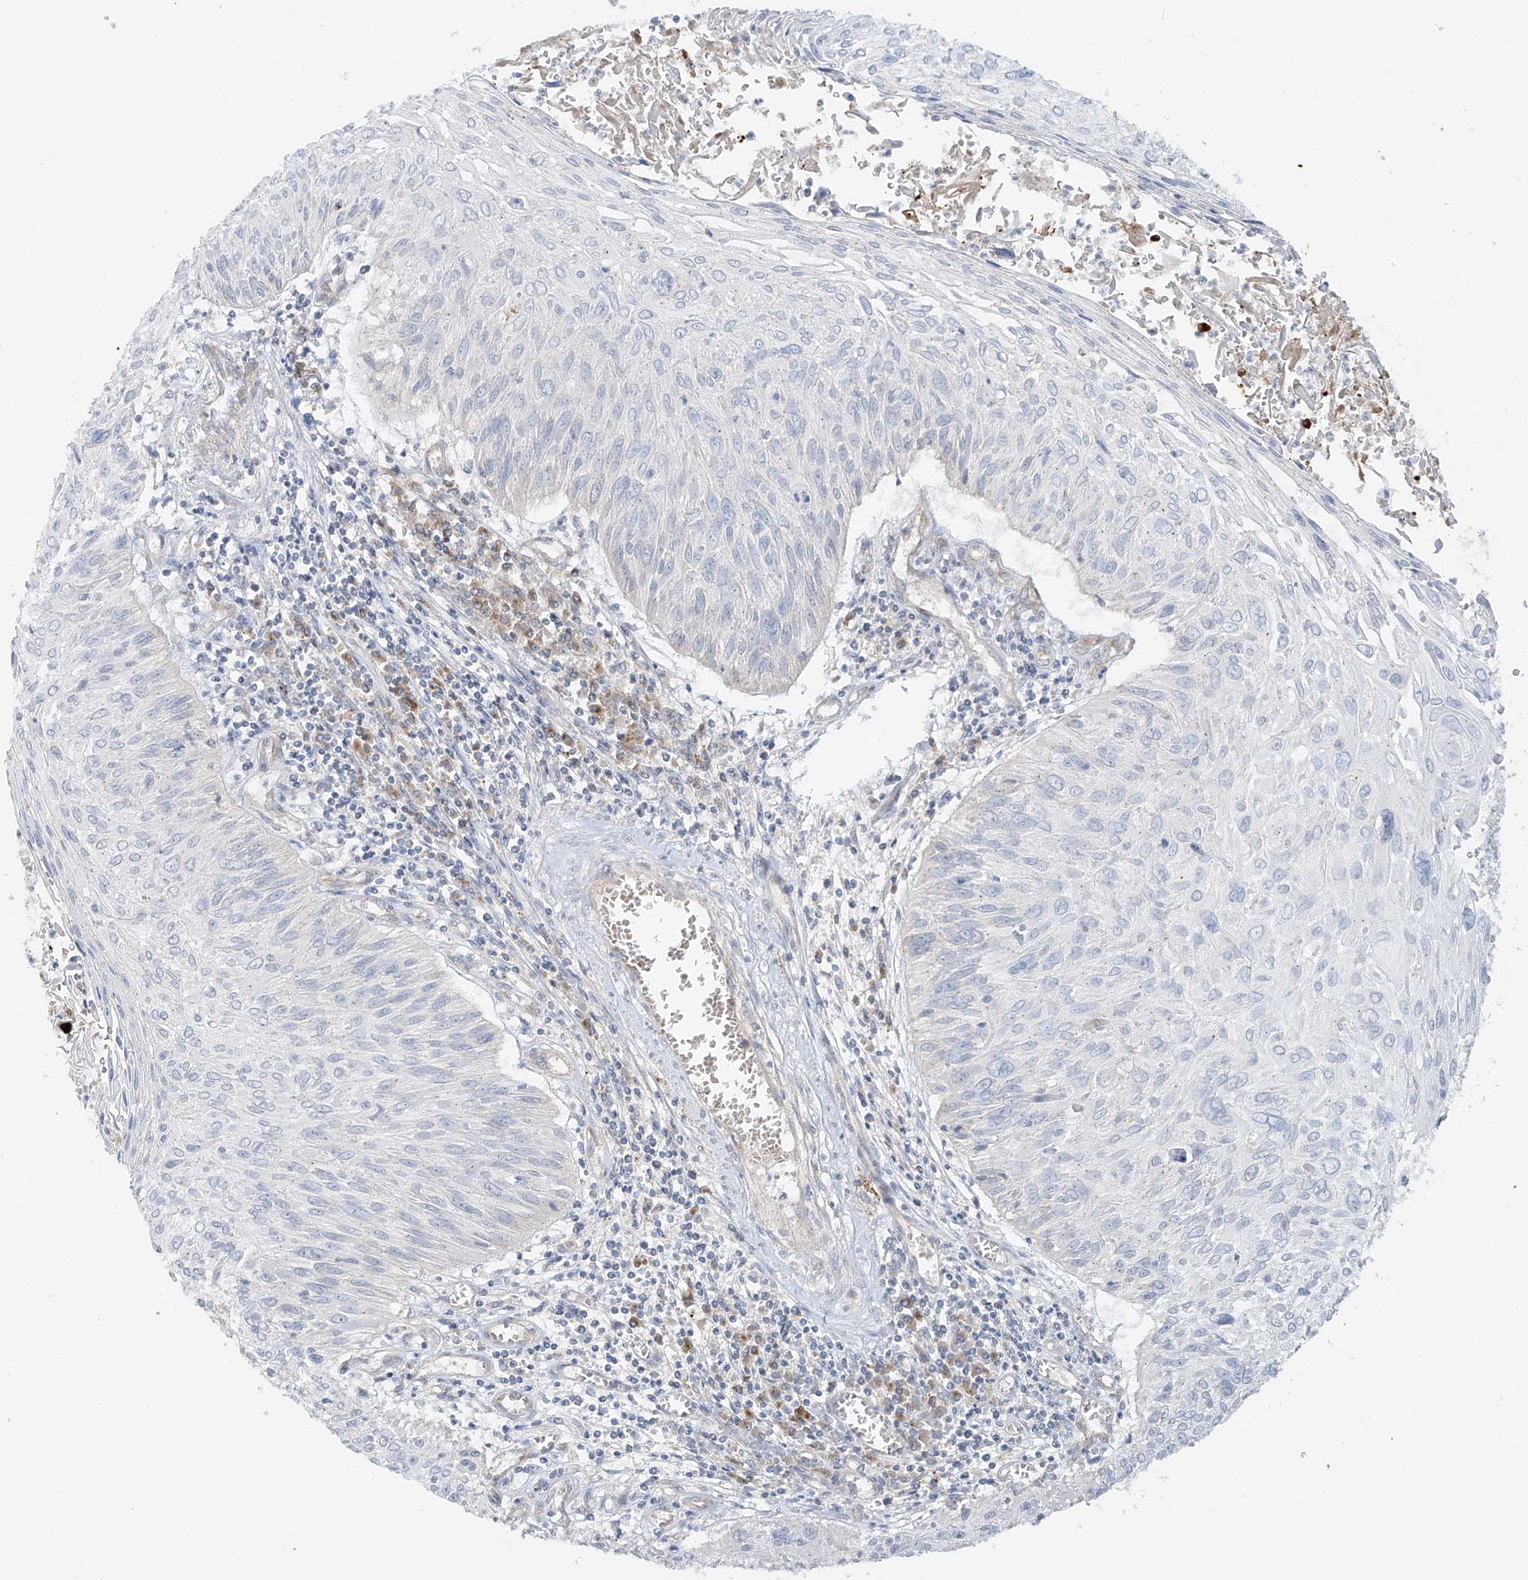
{"staining": {"intensity": "negative", "quantity": "none", "location": "none"}, "tissue": "cervical cancer", "cell_type": "Tumor cells", "image_type": "cancer", "snomed": [{"axis": "morphology", "description": "Squamous cell carcinoma, NOS"}, {"axis": "topography", "description": "Cervix"}], "caption": "DAB immunohistochemical staining of cervical cancer exhibits no significant expression in tumor cells.", "gene": "TJAP1", "patient": {"sex": "female", "age": 51}}